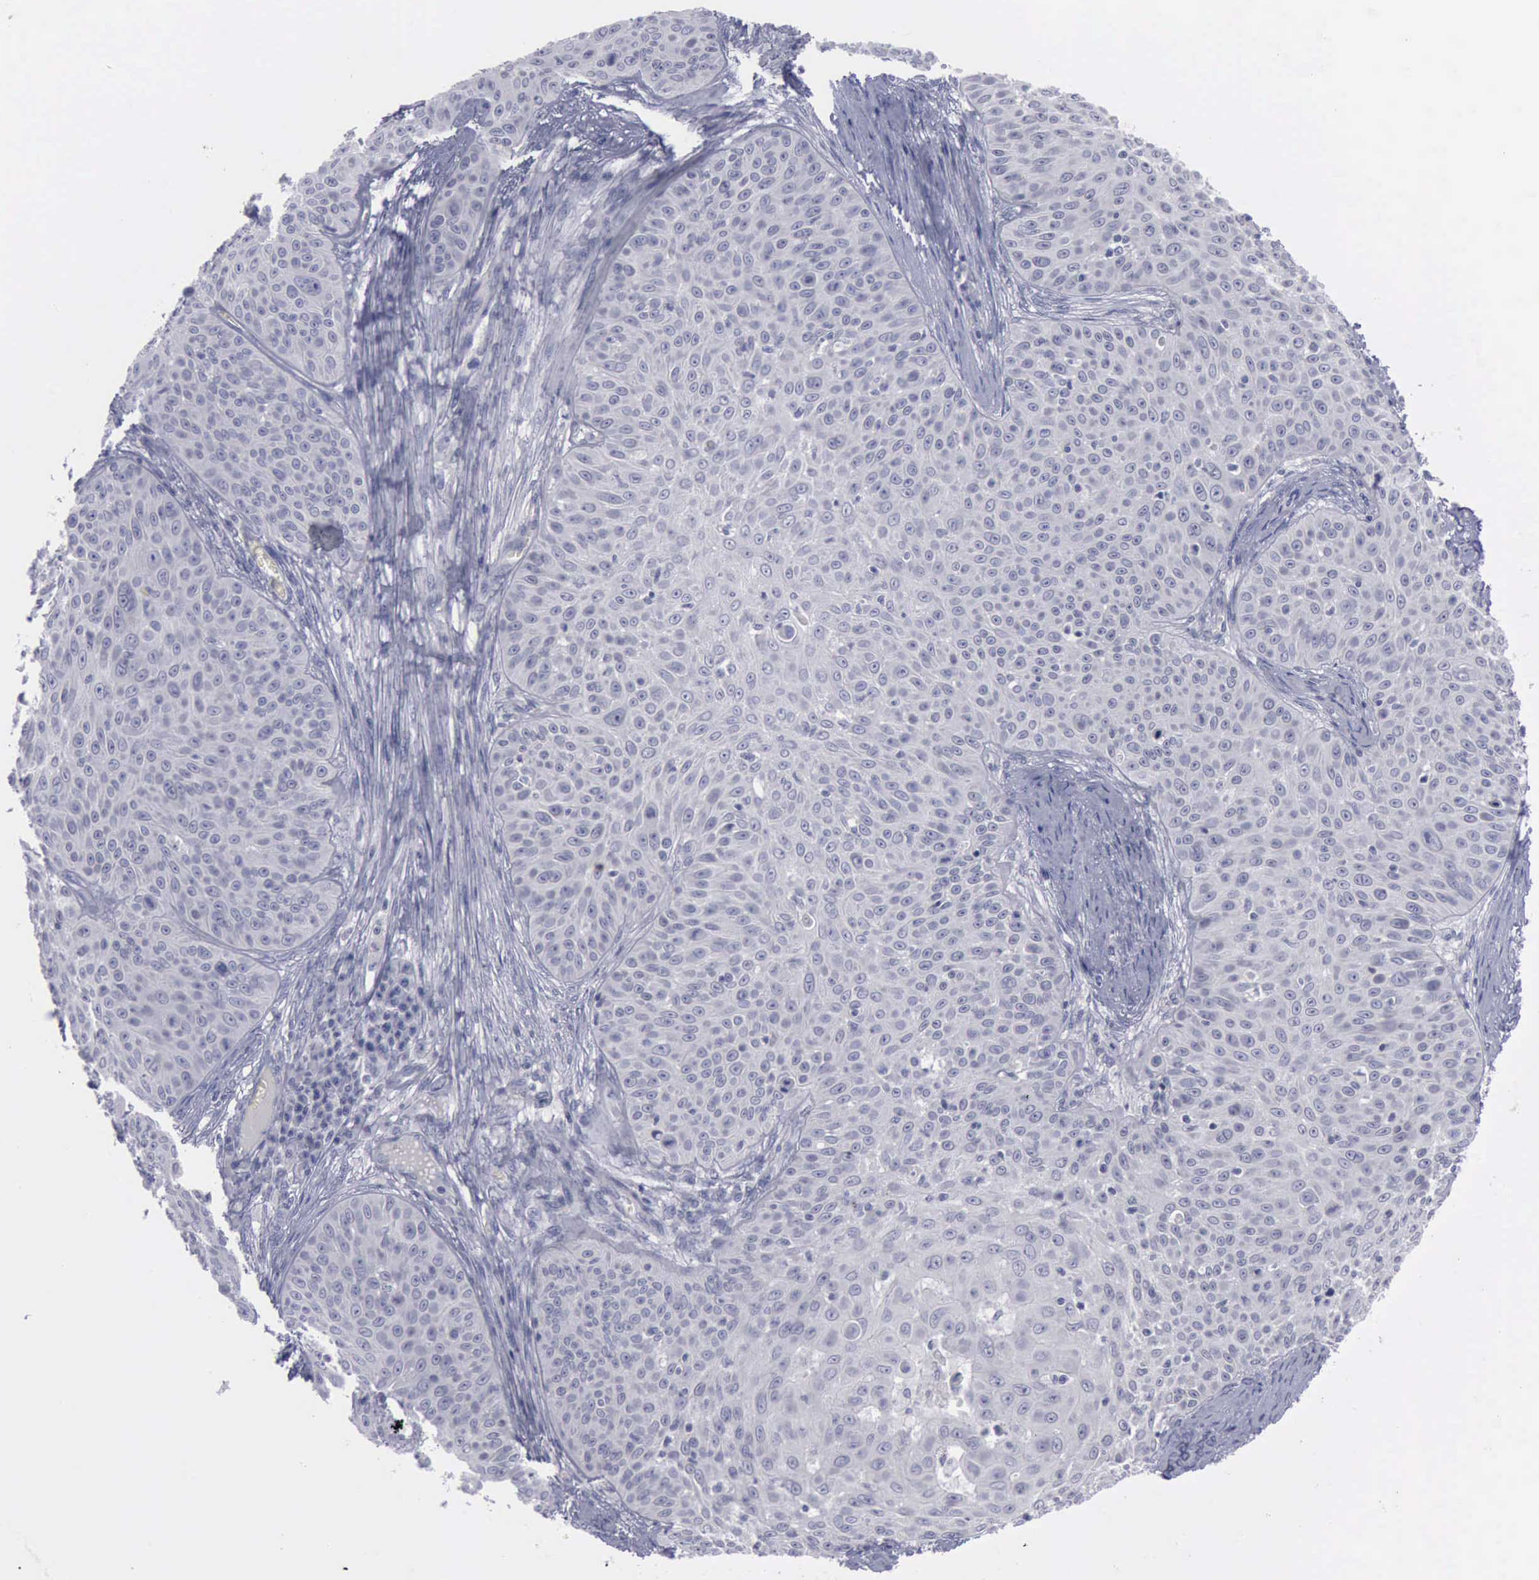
{"staining": {"intensity": "negative", "quantity": "none", "location": "none"}, "tissue": "skin cancer", "cell_type": "Tumor cells", "image_type": "cancer", "snomed": [{"axis": "morphology", "description": "Squamous cell carcinoma, NOS"}, {"axis": "topography", "description": "Skin"}], "caption": "The IHC photomicrograph has no significant expression in tumor cells of skin squamous cell carcinoma tissue.", "gene": "CDH2", "patient": {"sex": "male", "age": 82}}